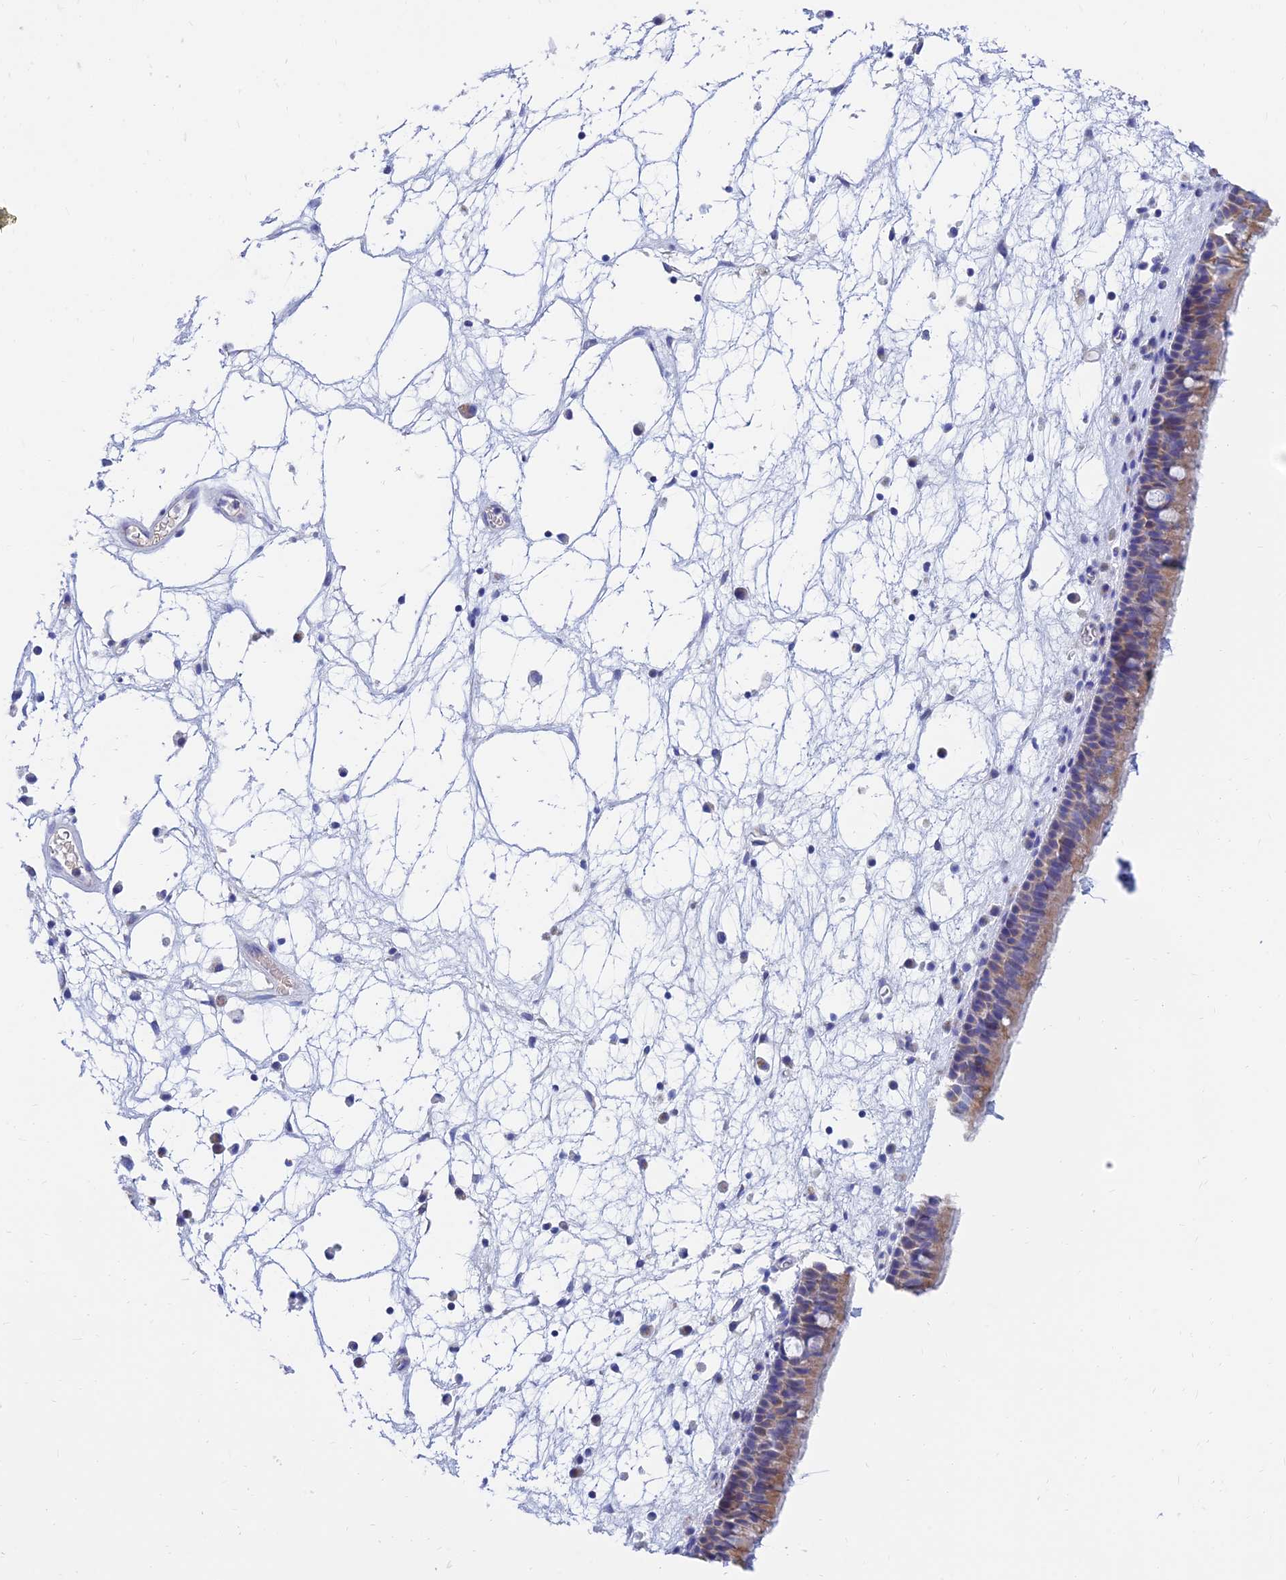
{"staining": {"intensity": "moderate", "quantity": "25%-75%", "location": "cytoplasmic/membranous"}, "tissue": "nasopharynx", "cell_type": "Respiratory epithelial cells", "image_type": "normal", "snomed": [{"axis": "morphology", "description": "Normal tissue, NOS"}, {"axis": "morphology", "description": "Inflammation, NOS"}, {"axis": "morphology", "description": "Malignant melanoma, Metastatic site"}, {"axis": "topography", "description": "Nasopharynx"}], "caption": "The immunohistochemical stain labels moderate cytoplasmic/membranous positivity in respiratory epithelial cells of benign nasopharynx. (DAB IHC with brightfield microscopy, high magnification).", "gene": "MGST1", "patient": {"sex": "male", "age": 70}}